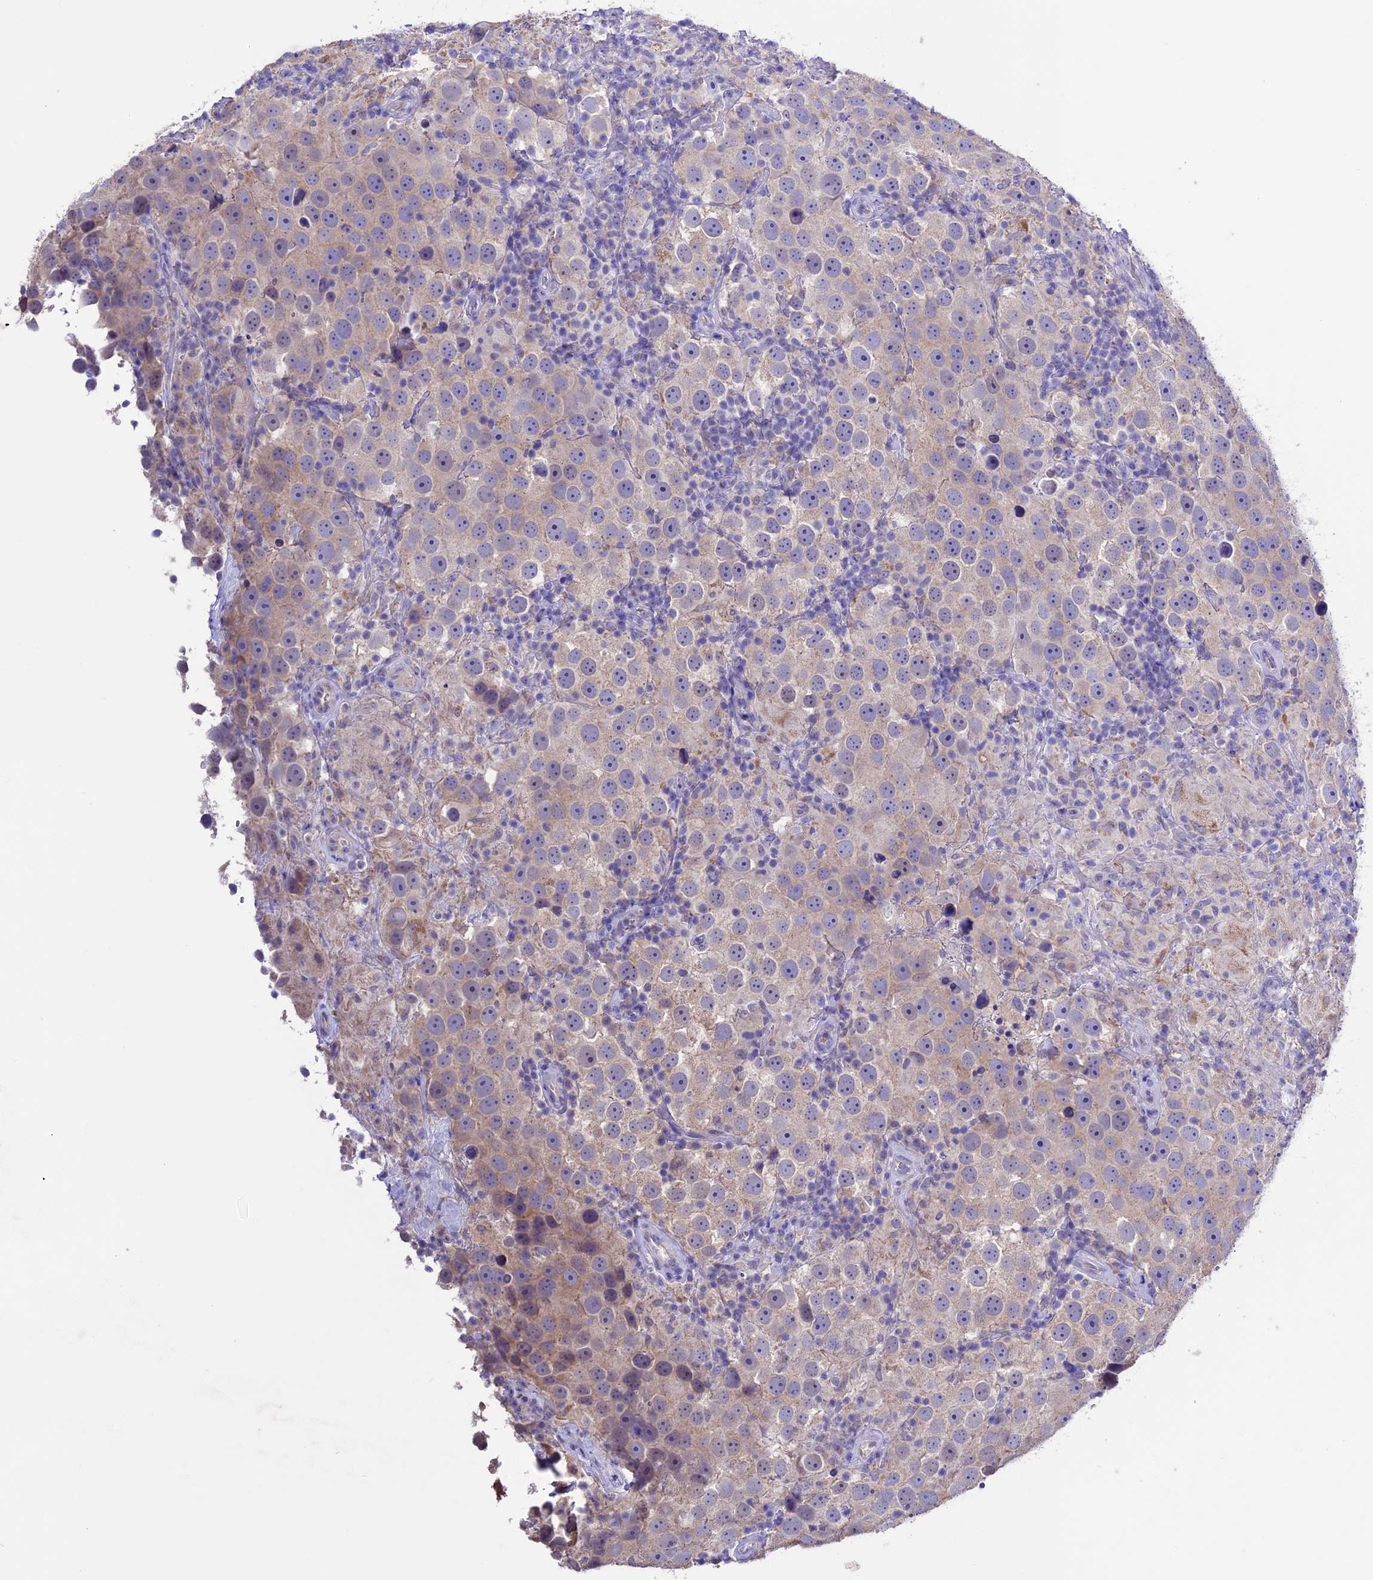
{"staining": {"intensity": "negative", "quantity": "none", "location": "none"}, "tissue": "testis cancer", "cell_type": "Tumor cells", "image_type": "cancer", "snomed": [{"axis": "morphology", "description": "Seminoma, NOS"}, {"axis": "topography", "description": "Testis"}], "caption": "A high-resolution micrograph shows immunohistochemistry staining of testis cancer, which displays no significant staining in tumor cells.", "gene": "DIS3L", "patient": {"sex": "male", "age": 49}}